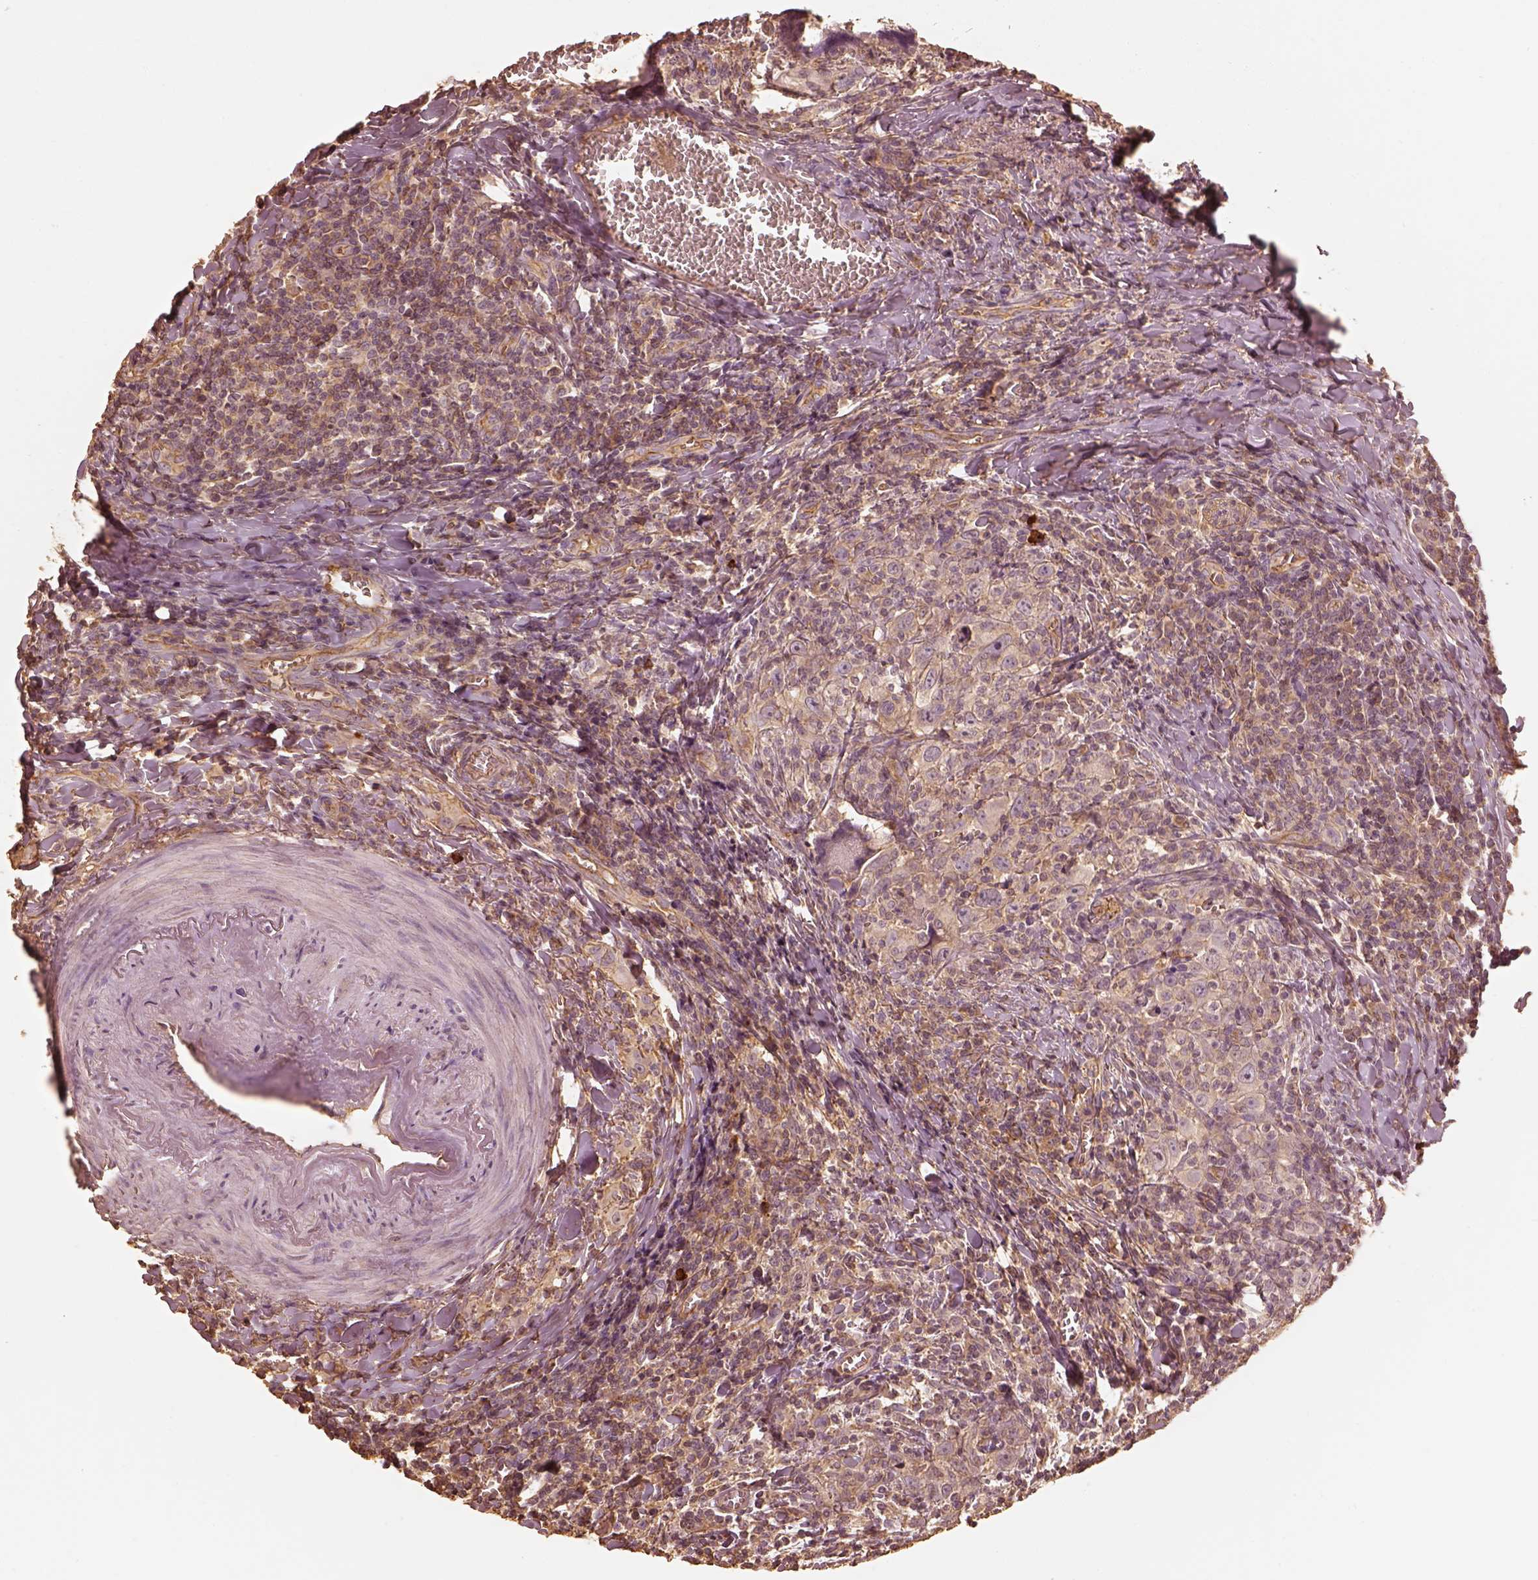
{"staining": {"intensity": "weak", "quantity": "25%-75%", "location": "cytoplasmic/membranous"}, "tissue": "head and neck cancer", "cell_type": "Tumor cells", "image_type": "cancer", "snomed": [{"axis": "morphology", "description": "Squamous cell carcinoma, NOS"}, {"axis": "topography", "description": "Head-Neck"}], "caption": "This histopathology image reveals head and neck squamous cell carcinoma stained with IHC to label a protein in brown. The cytoplasmic/membranous of tumor cells show weak positivity for the protein. Nuclei are counter-stained blue.", "gene": "WDR7", "patient": {"sex": "female", "age": 95}}